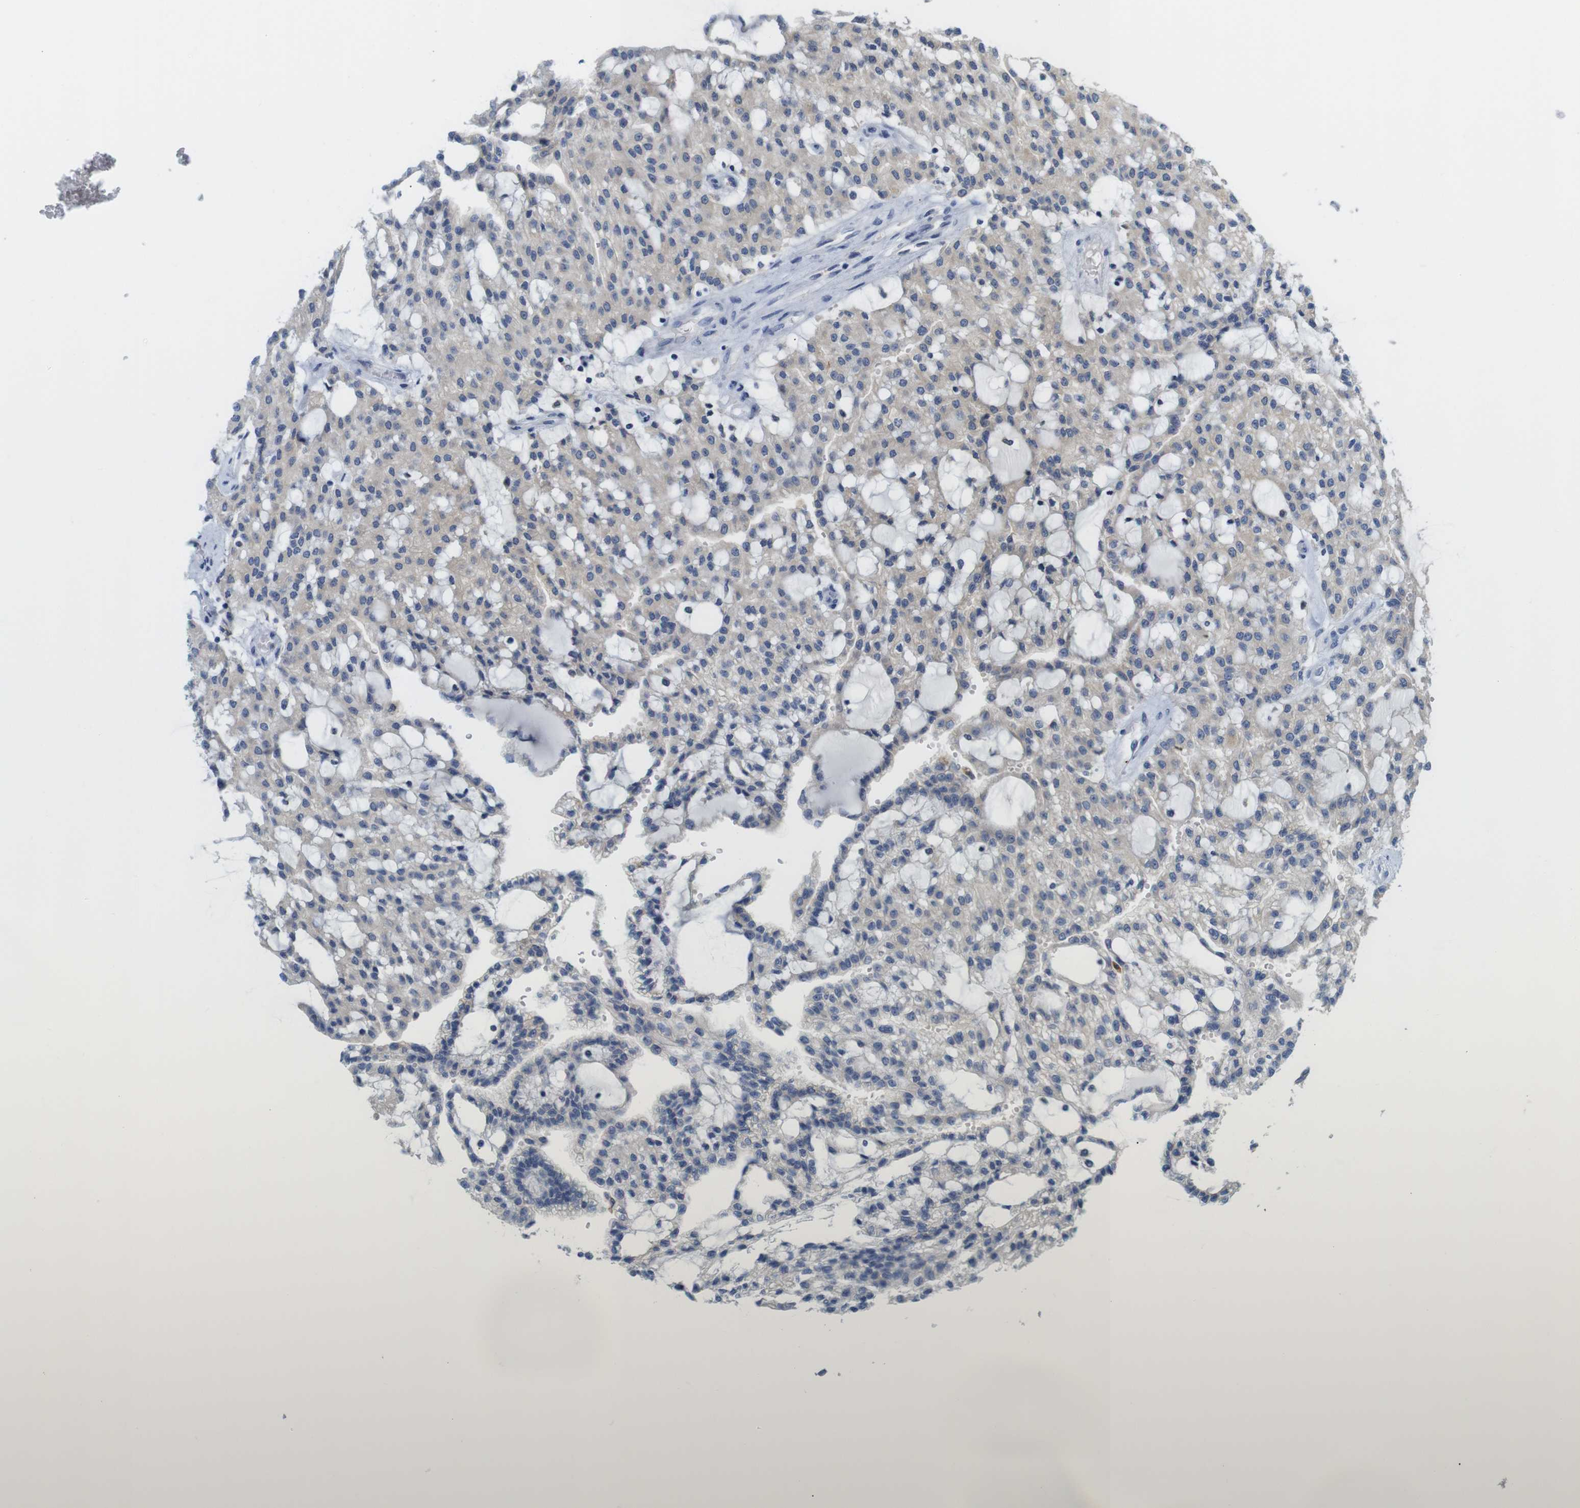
{"staining": {"intensity": "negative", "quantity": "none", "location": "none"}, "tissue": "renal cancer", "cell_type": "Tumor cells", "image_type": "cancer", "snomed": [{"axis": "morphology", "description": "Adenocarcinoma, NOS"}, {"axis": "topography", "description": "Kidney"}], "caption": "DAB immunohistochemical staining of renal cancer (adenocarcinoma) shows no significant positivity in tumor cells.", "gene": "NEBL", "patient": {"sex": "male", "age": 63}}